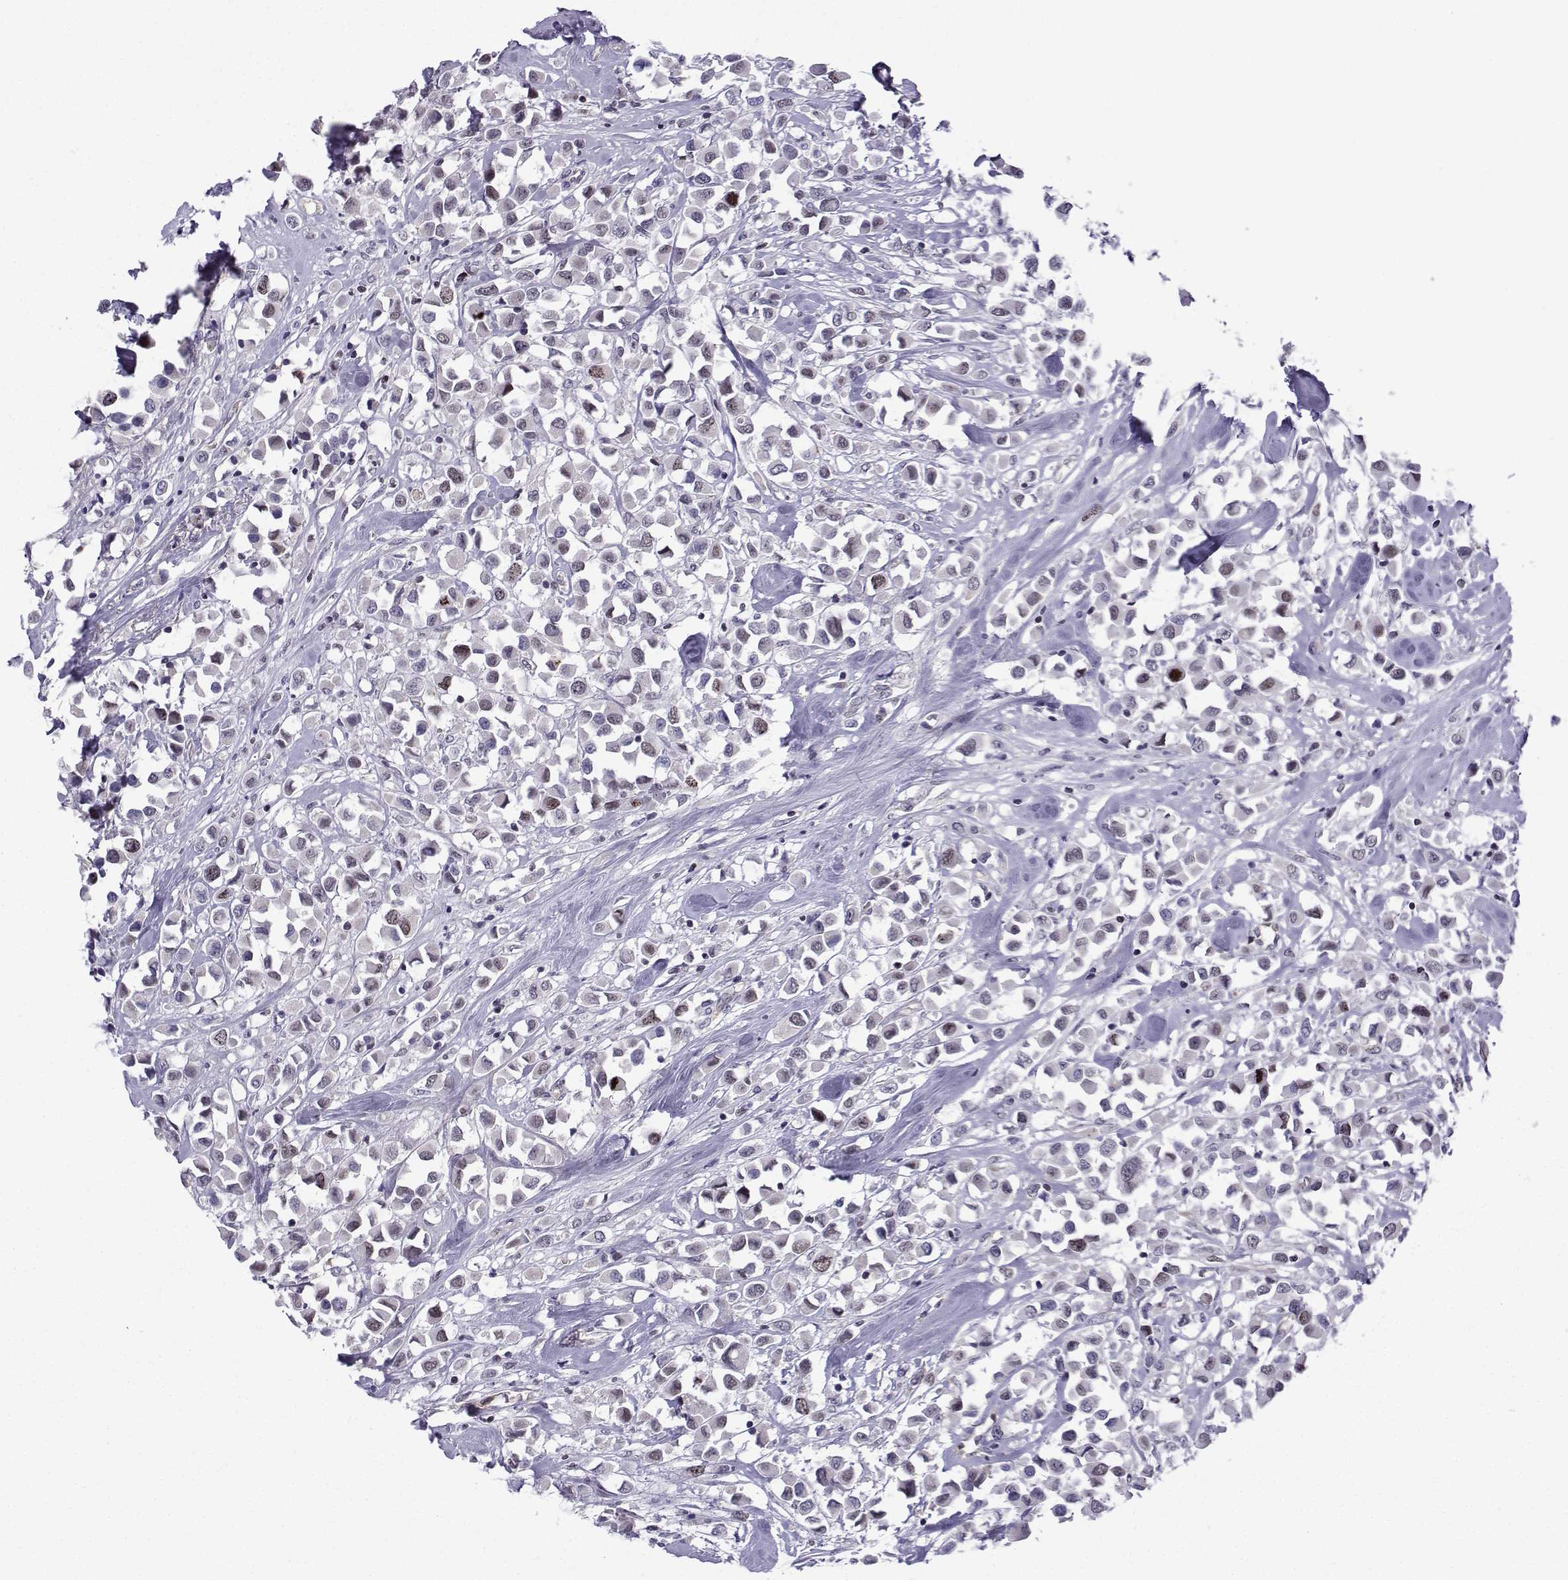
{"staining": {"intensity": "weak", "quantity": "<25%", "location": "nuclear"}, "tissue": "breast cancer", "cell_type": "Tumor cells", "image_type": "cancer", "snomed": [{"axis": "morphology", "description": "Duct carcinoma"}, {"axis": "topography", "description": "Breast"}], "caption": "A high-resolution histopathology image shows immunohistochemistry (IHC) staining of infiltrating ductal carcinoma (breast), which exhibits no significant positivity in tumor cells.", "gene": "INCENP", "patient": {"sex": "female", "age": 61}}